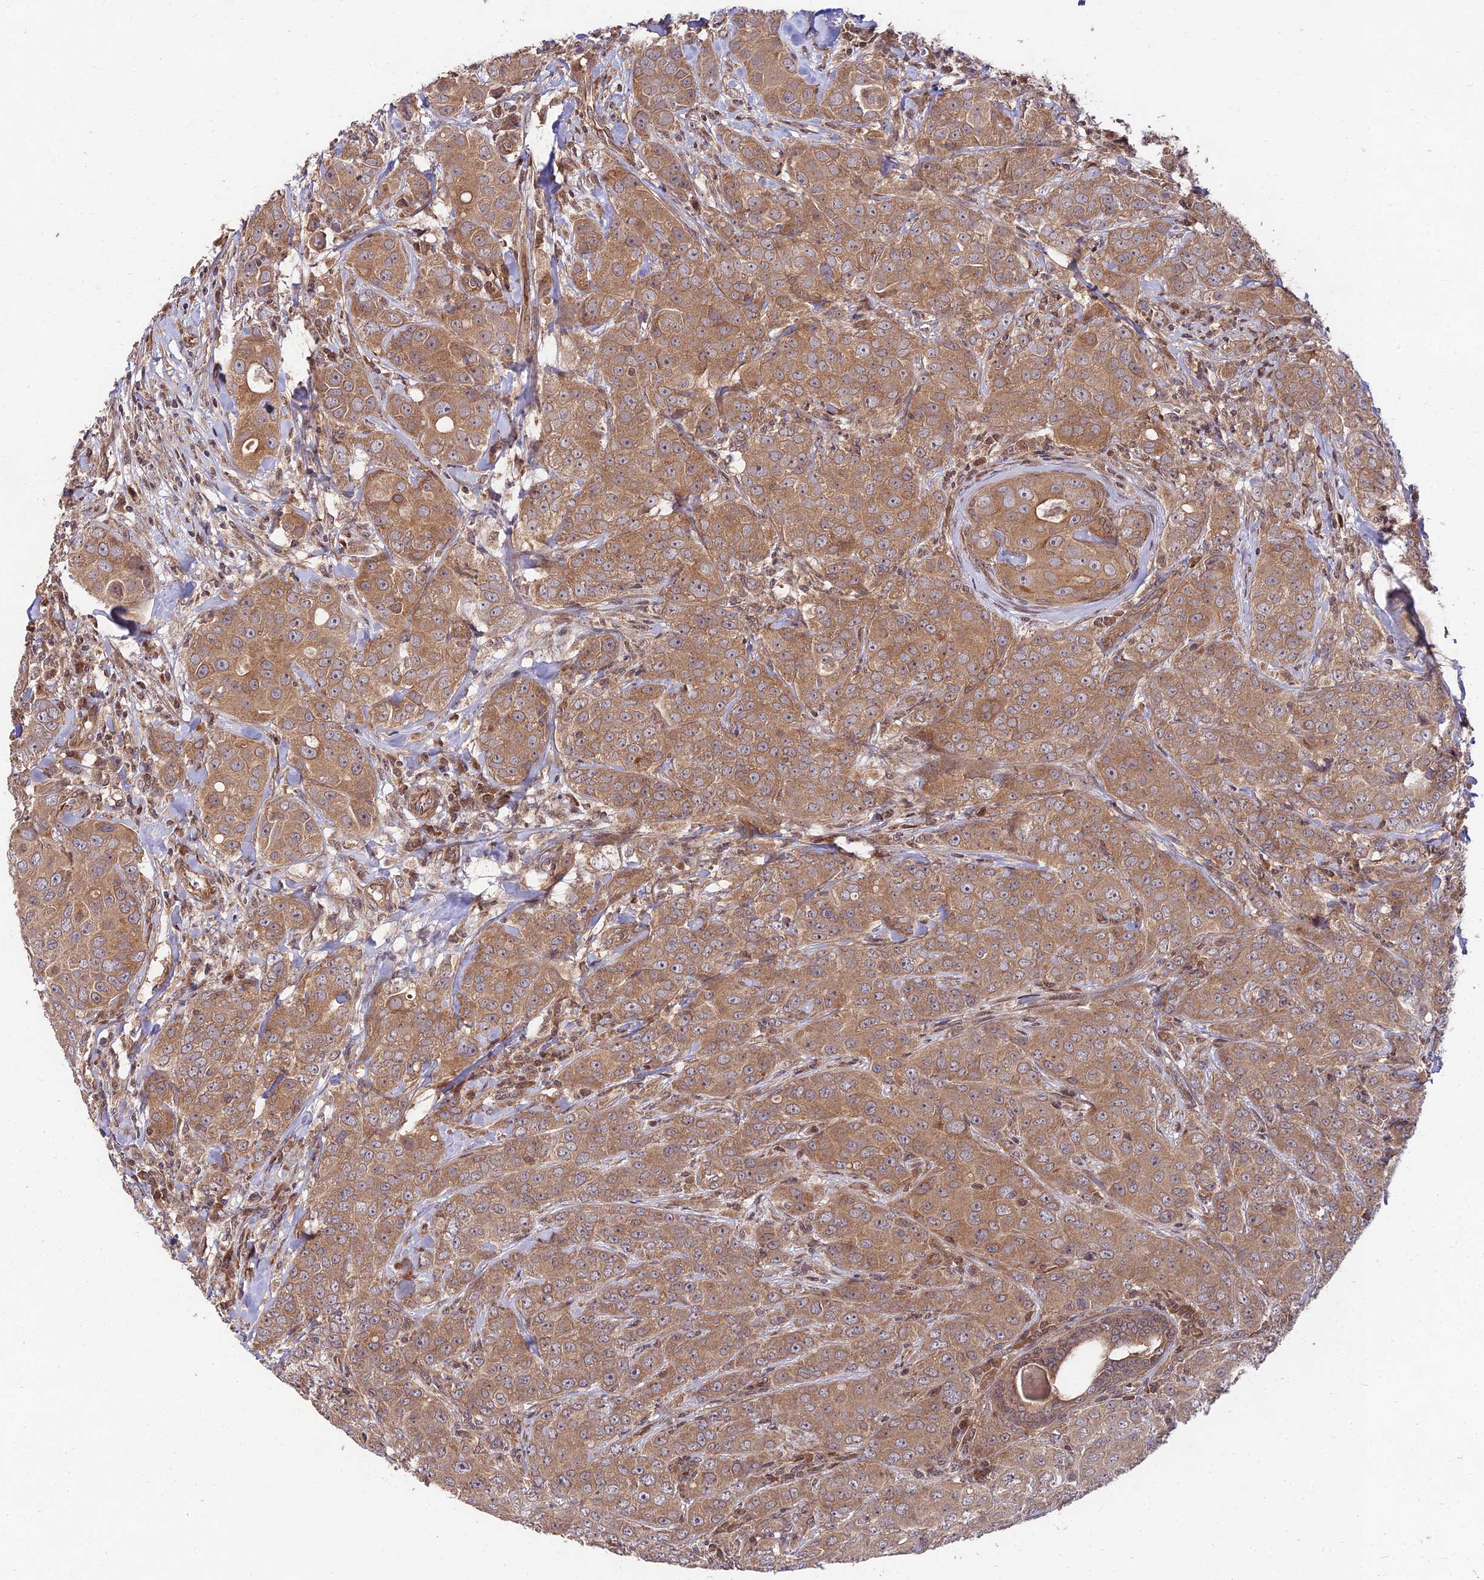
{"staining": {"intensity": "moderate", "quantity": ">75%", "location": "cytoplasmic/membranous"}, "tissue": "breast cancer", "cell_type": "Tumor cells", "image_type": "cancer", "snomed": [{"axis": "morphology", "description": "Duct carcinoma"}, {"axis": "topography", "description": "Breast"}], "caption": "Immunohistochemical staining of human invasive ductal carcinoma (breast) demonstrates medium levels of moderate cytoplasmic/membranous positivity in approximately >75% of tumor cells.", "gene": "MKKS", "patient": {"sex": "female", "age": 43}}